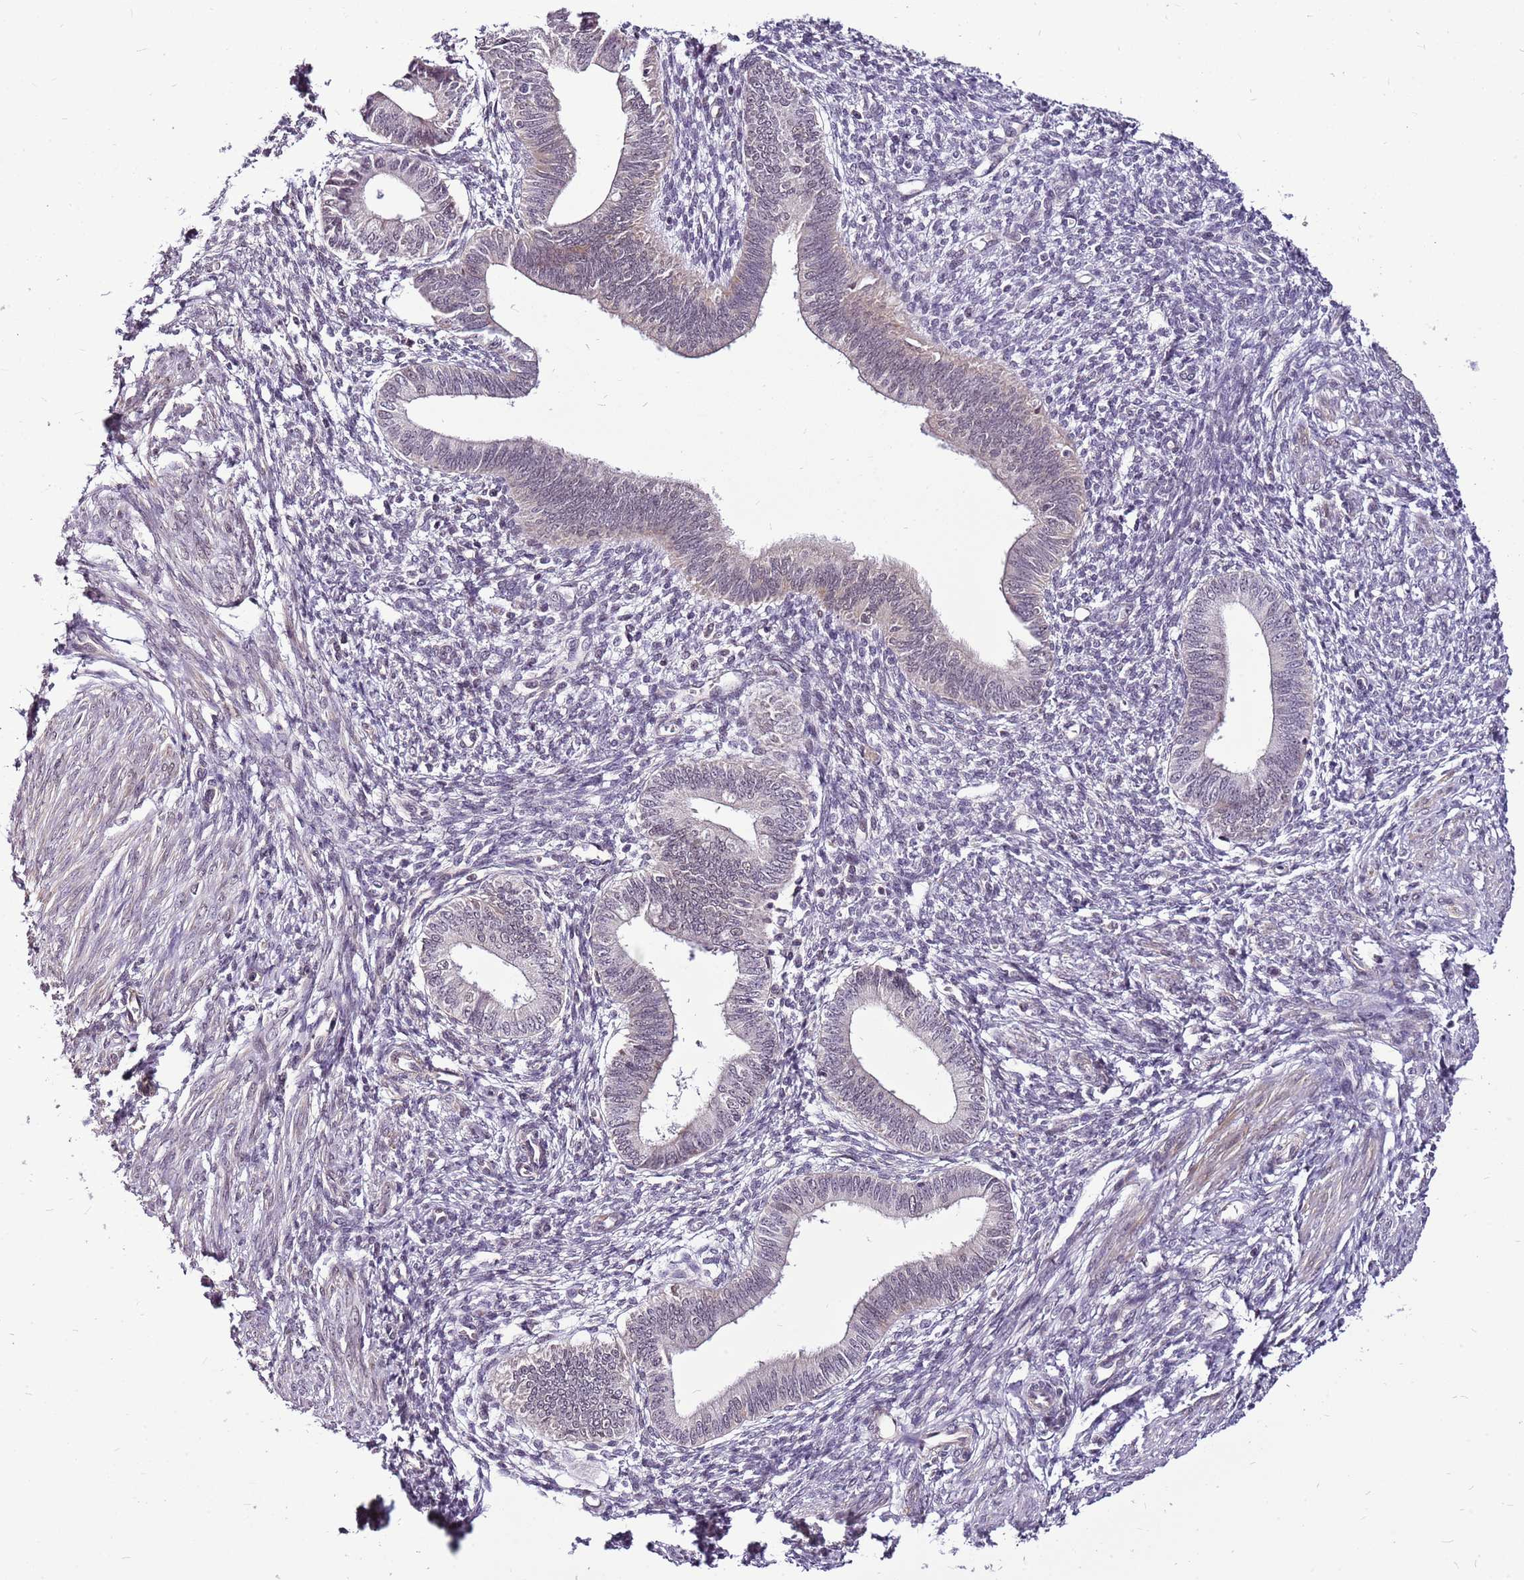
{"staining": {"intensity": "negative", "quantity": "none", "location": "none"}, "tissue": "endometrium", "cell_type": "Cells in endometrial stroma", "image_type": "normal", "snomed": [{"axis": "morphology", "description": "Normal tissue, NOS"}, {"axis": "topography", "description": "Endometrium"}], "caption": "Immunohistochemical staining of normal human endometrium reveals no significant staining in cells in endometrial stroma. The staining was performed using DAB to visualize the protein expression in brown, while the nuclei were stained in blue with hematoxylin (Magnification: 20x).", "gene": "CCDC166", "patient": {"sex": "female", "age": 46}}